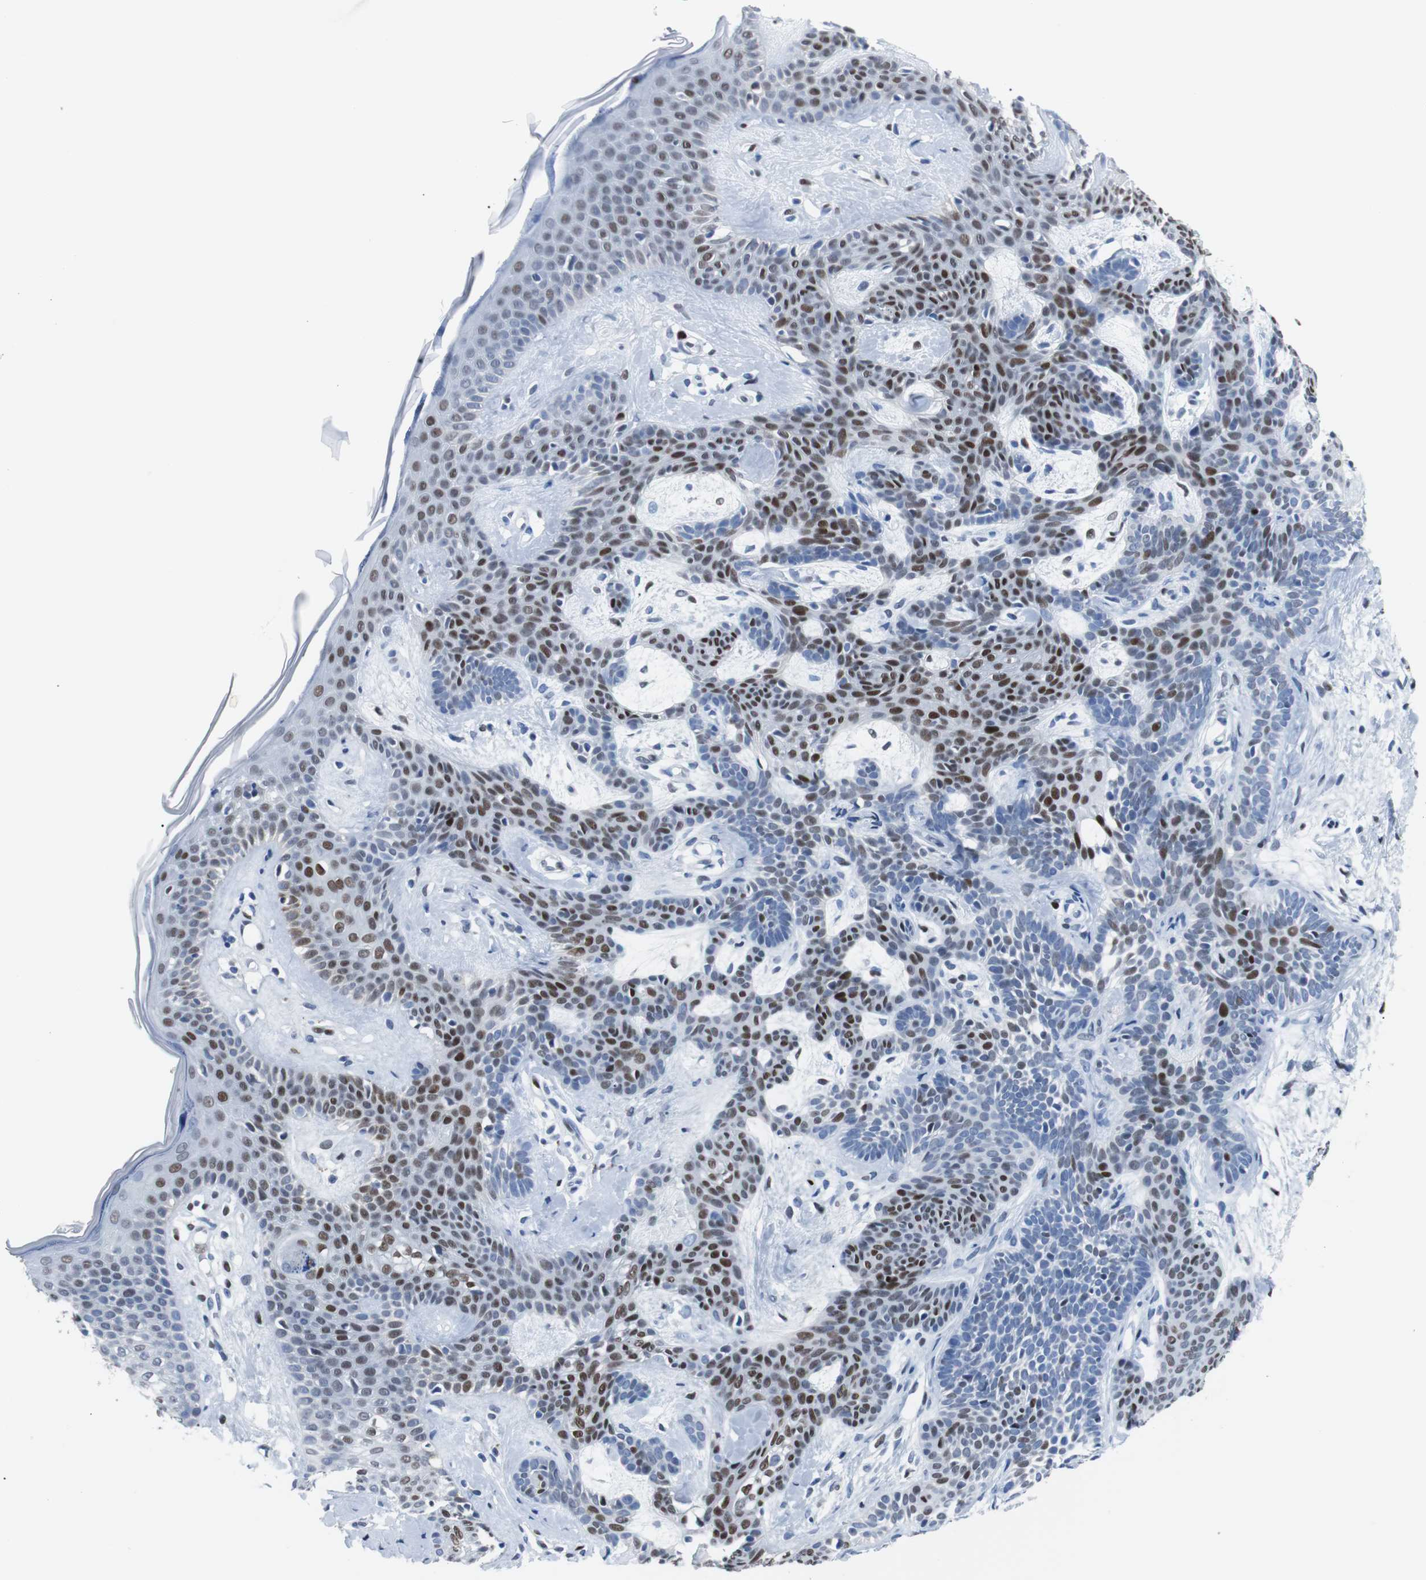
{"staining": {"intensity": "moderate", "quantity": "25%-75%", "location": "nuclear"}, "tissue": "skin cancer", "cell_type": "Tumor cells", "image_type": "cancer", "snomed": [{"axis": "morphology", "description": "Developmental malformation"}, {"axis": "morphology", "description": "Basal cell carcinoma"}, {"axis": "topography", "description": "Skin"}], "caption": "Immunohistochemistry staining of skin cancer (basal cell carcinoma), which reveals medium levels of moderate nuclear expression in about 25%-75% of tumor cells indicating moderate nuclear protein staining. The staining was performed using DAB (brown) for protein detection and nuclei were counterstained in hematoxylin (blue).", "gene": "JUN", "patient": {"sex": "female", "age": 62}}